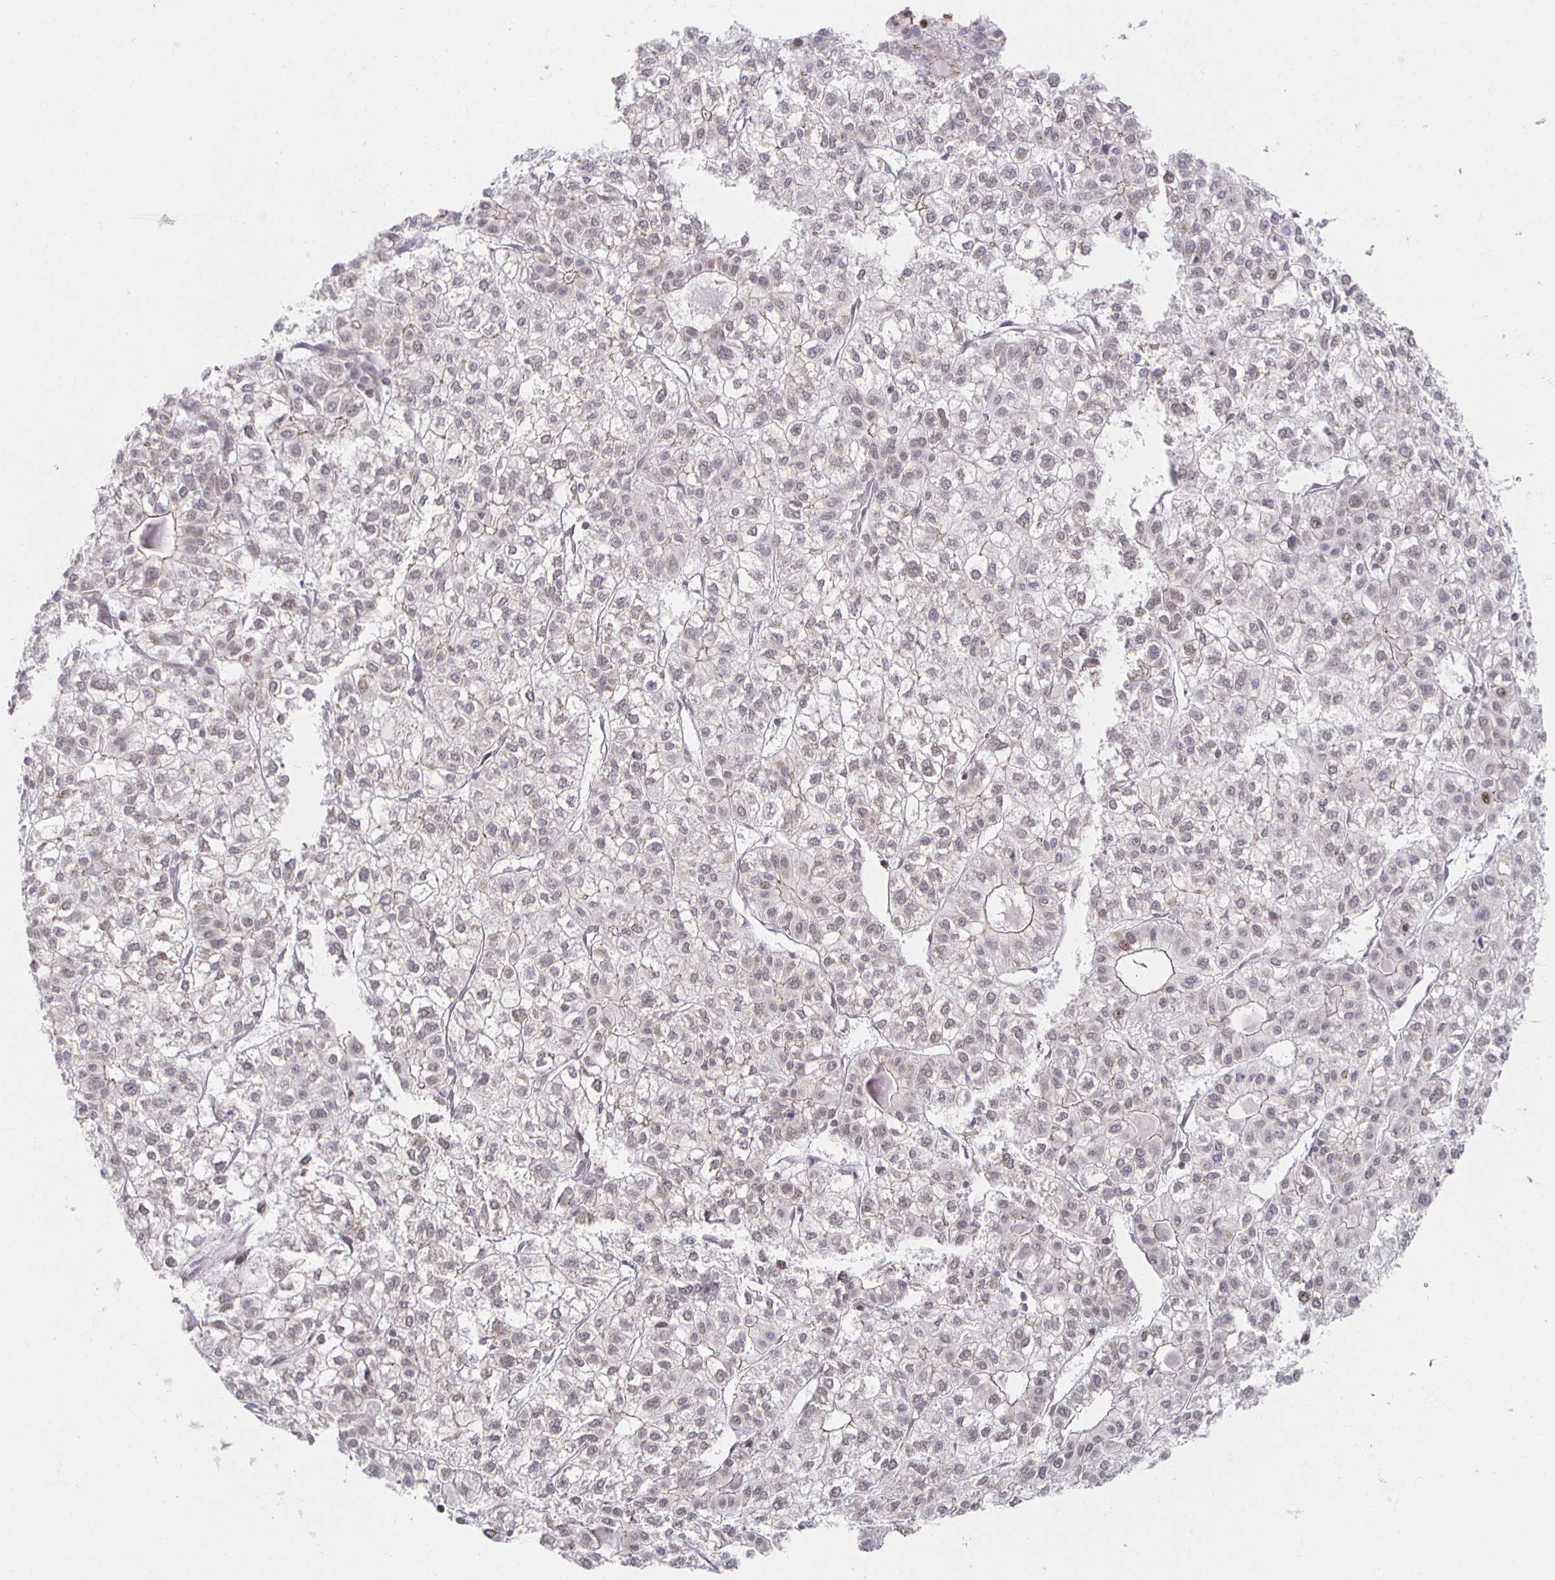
{"staining": {"intensity": "weak", "quantity": "<25%", "location": "nuclear"}, "tissue": "liver cancer", "cell_type": "Tumor cells", "image_type": "cancer", "snomed": [{"axis": "morphology", "description": "Carcinoma, Hepatocellular, NOS"}, {"axis": "topography", "description": "Liver"}], "caption": "Immunohistochemistry (IHC) micrograph of hepatocellular carcinoma (liver) stained for a protein (brown), which reveals no staining in tumor cells.", "gene": "HCFC1R1", "patient": {"sex": "female", "age": 43}}